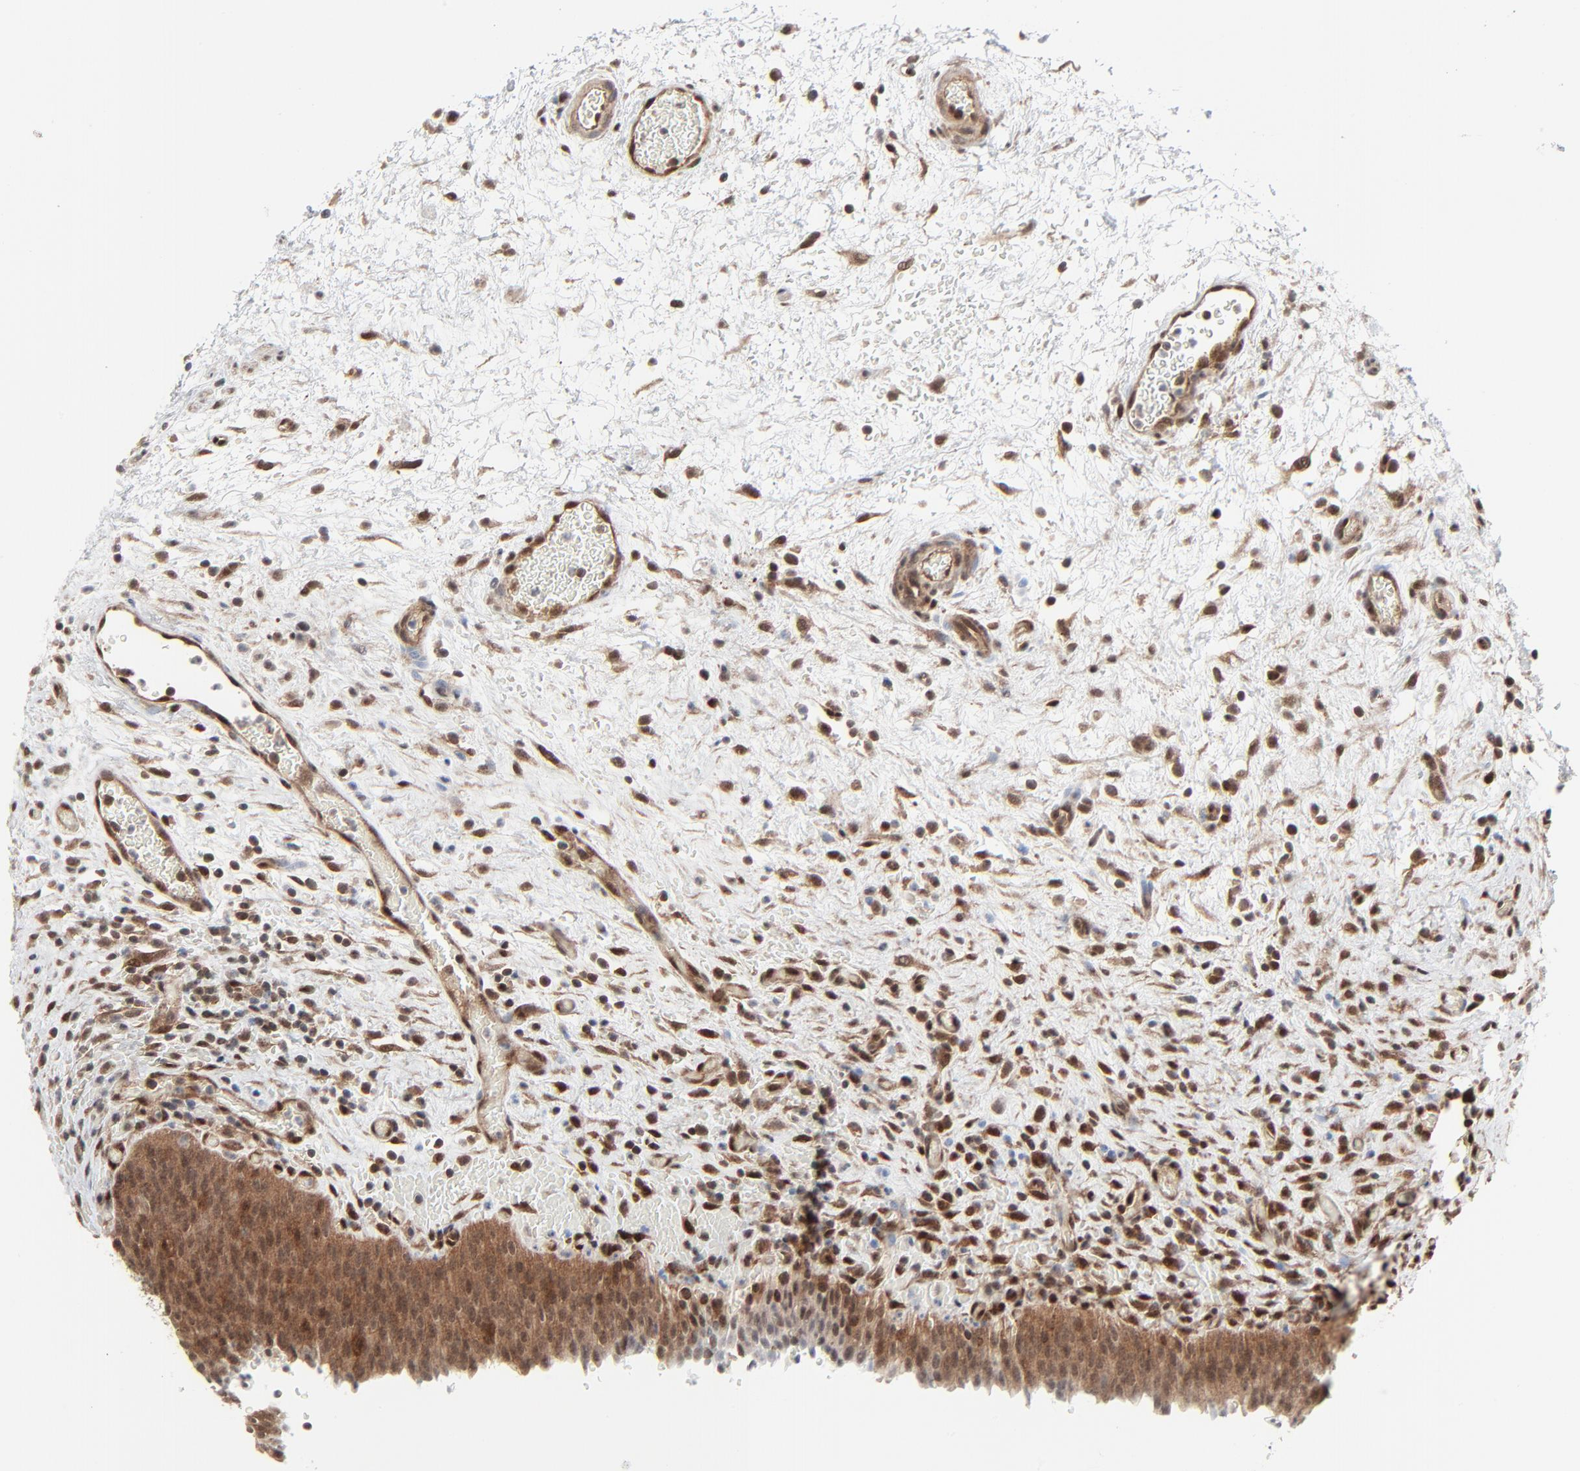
{"staining": {"intensity": "strong", "quantity": ">75%", "location": "cytoplasmic/membranous"}, "tissue": "urinary bladder", "cell_type": "Urothelial cells", "image_type": "normal", "snomed": [{"axis": "morphology", "description": "Normal tissue, NOS"}, {"axis": "topography", "description": "Urinary bladder"}], "caption": "A photomicrograph of human urinary bladder stained for a protein displays strong cytoplasmic/membranous brown staining in urothelial cells.", "gene": "AKT1", "patient": {"sex": "male", "age": 51}}